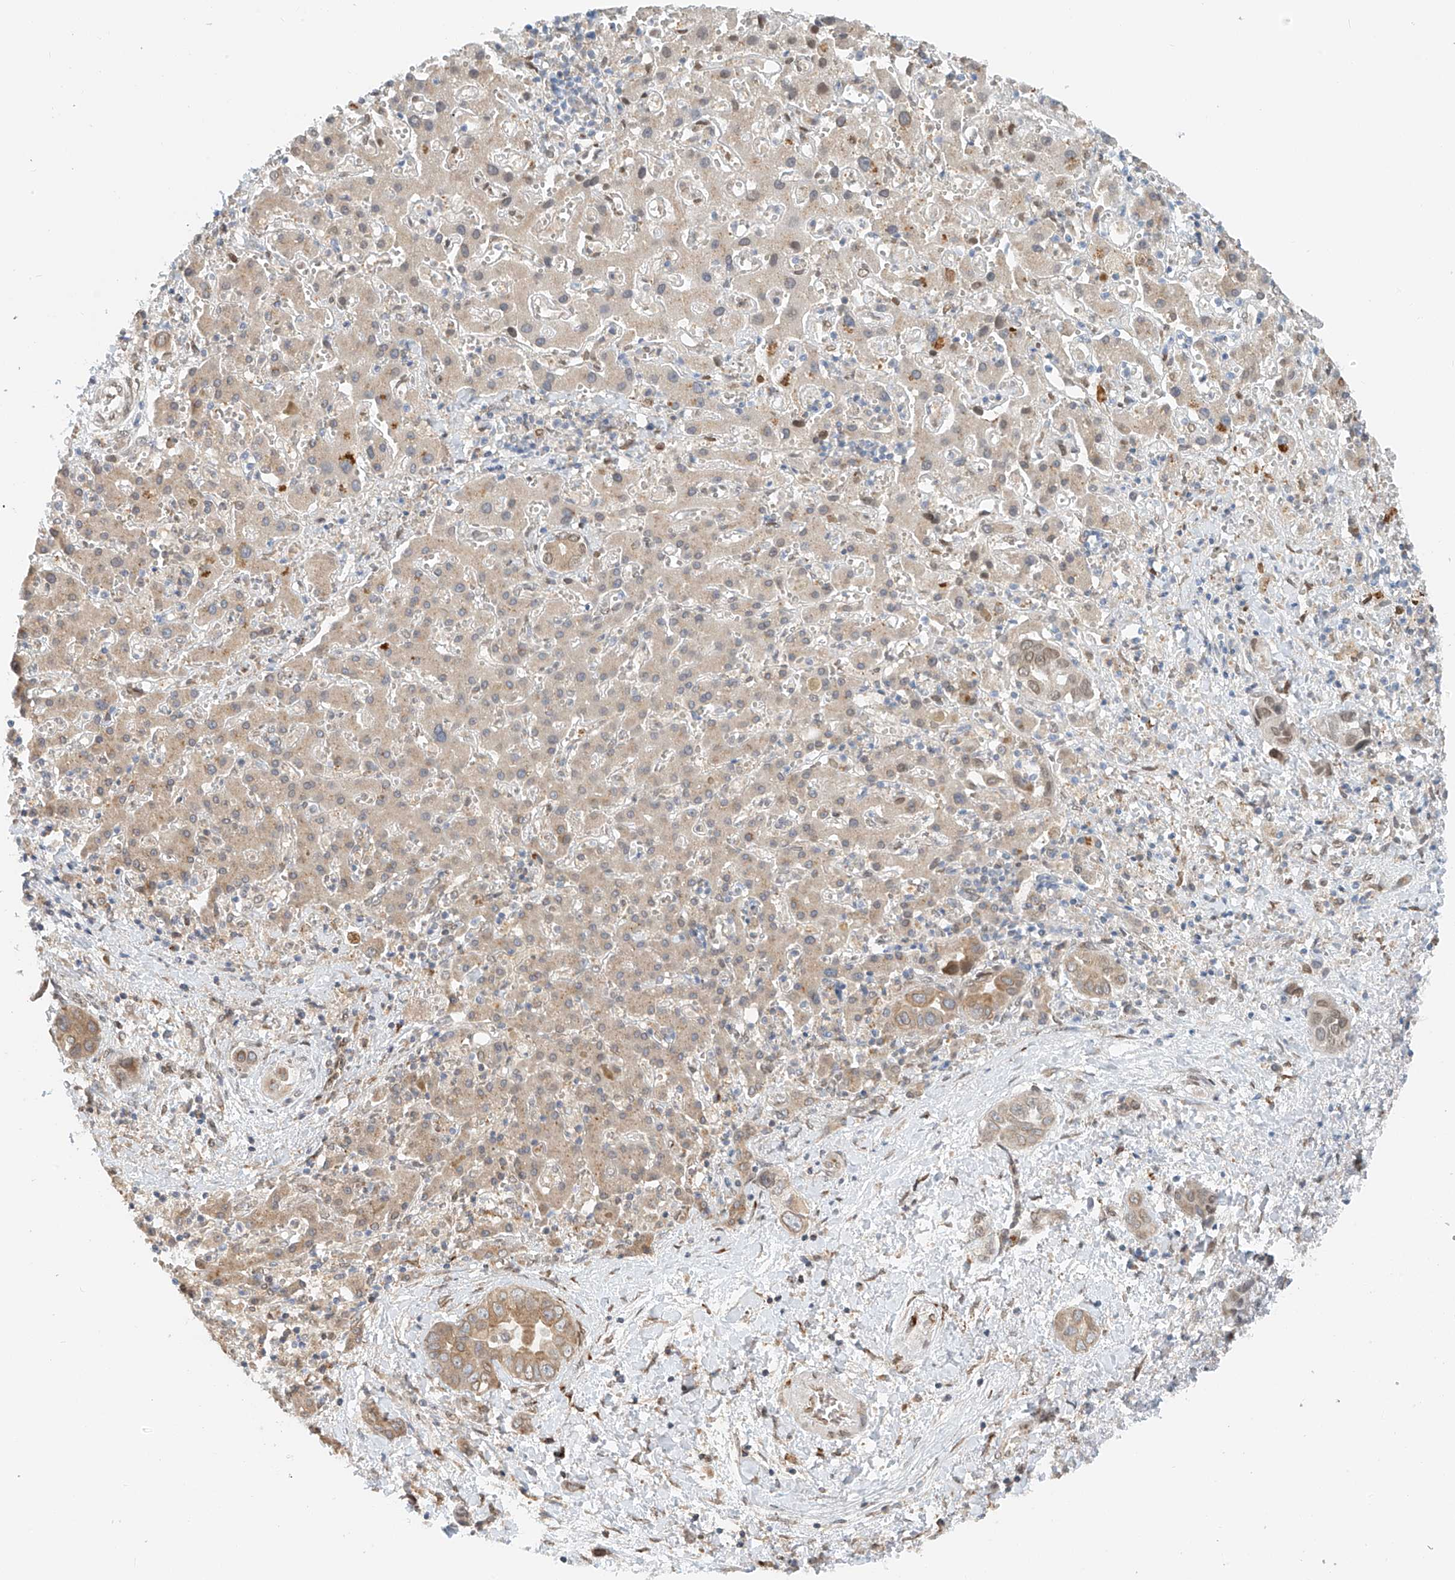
{"staining": {"intensity": "weak", "quantity": ">75%", "location": "cytoplasmic/membranous"}, "tissue": "liver cancer", "cell_type": "Tumor cells", "image_type": "cancer", "snomed": [{"axis": "morphology", "description": "Cholangiocarcinoma"}, {"axis": "topography", "description": "Liver"}], "caption": "Cholangiocarcinoma (liver) was stained to show a protein in brown. There is low levels of weak cytoplasmic/membranous expression in about >75% of tumor cells.", "gene": "STARD9", "patient": {"sex": "female", "age": 52}}